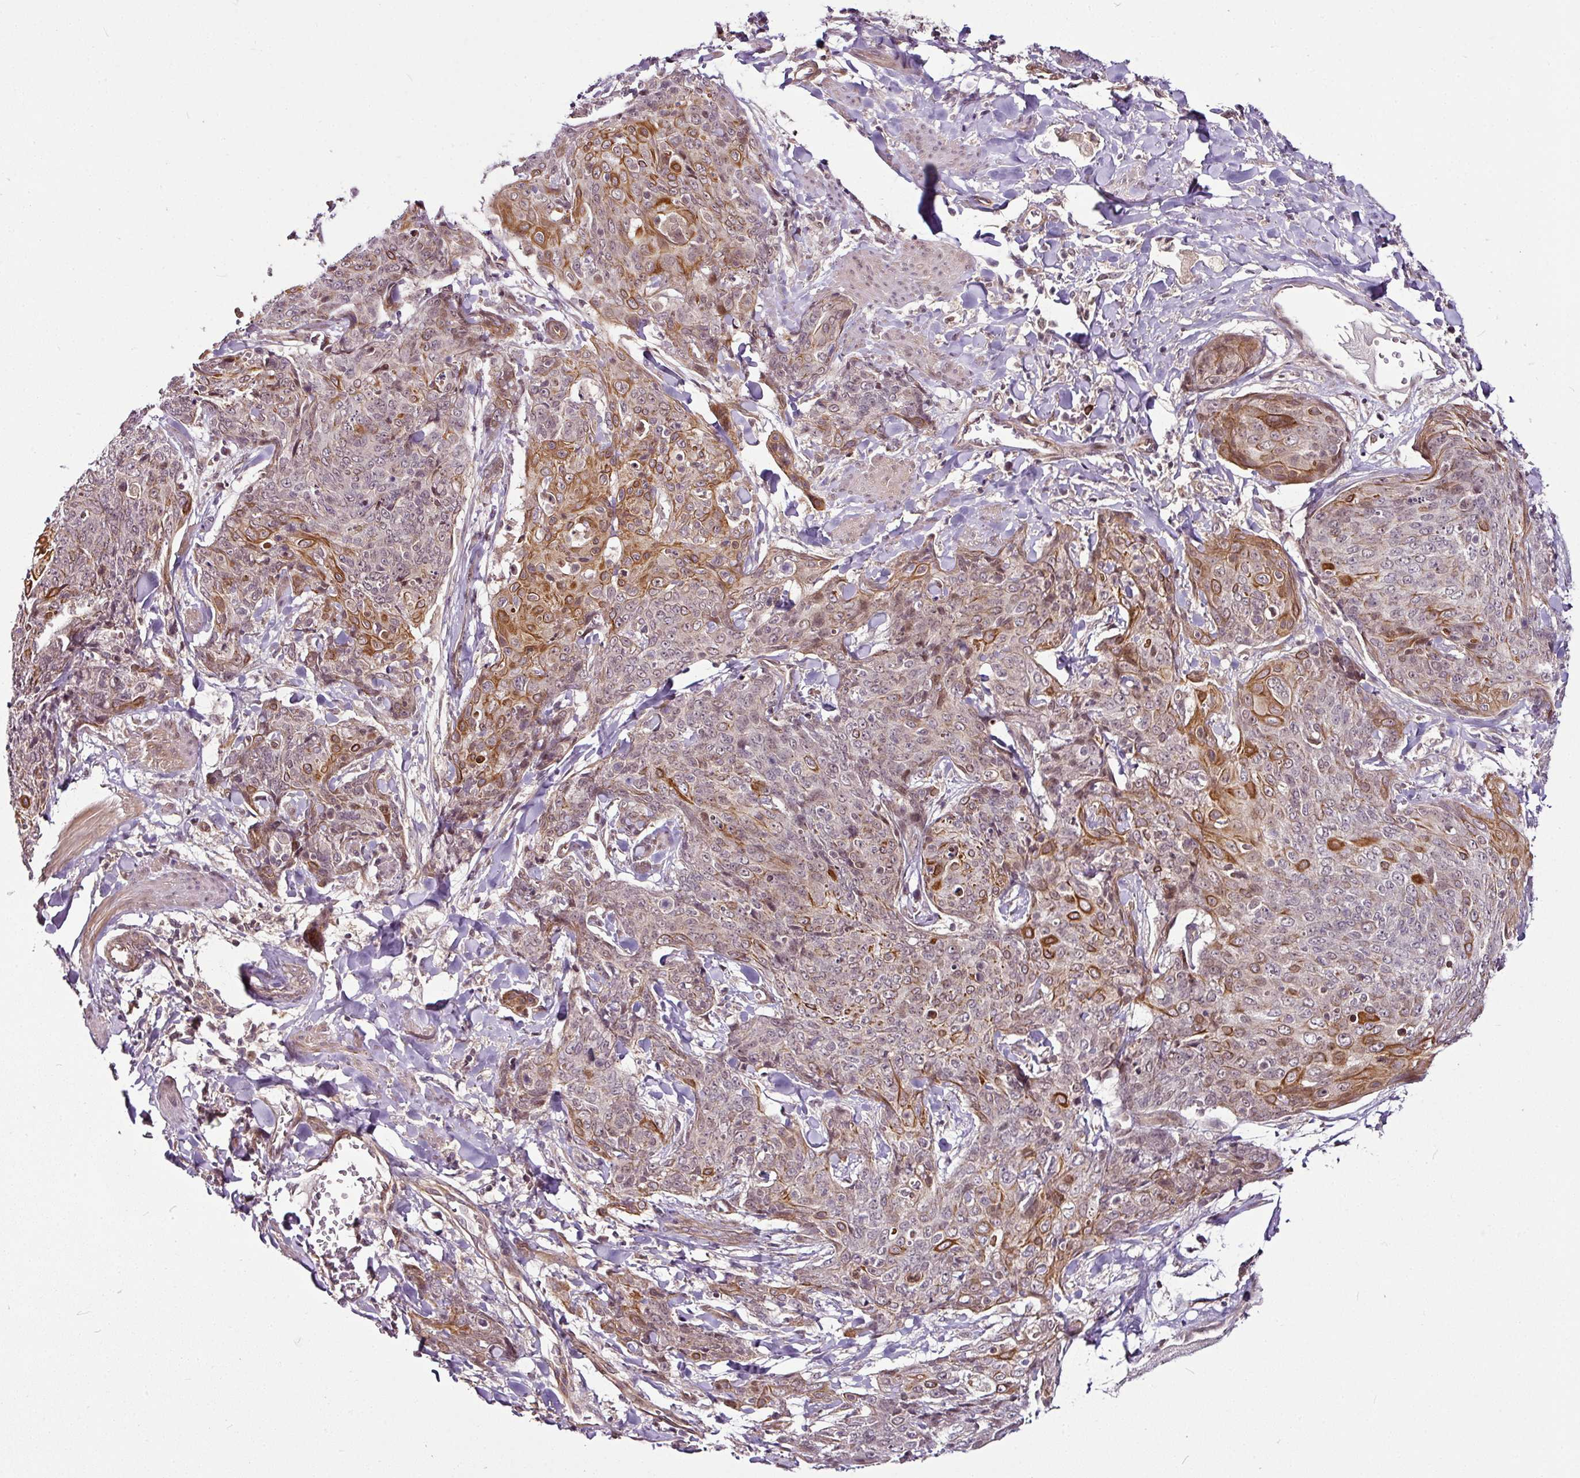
{"staining": {"intensity": "moderate", "quantity": ">75%", "location": "cytoplasmic/membranous,nuclear"}, "tissue": "skin cancer", "cell_type": "Tumor cells", "image_type": "cancer", "snomed": [{"axis": "morphology", "description": "Squamous cell carcinoma, NOS"}, {"axis": "topography", "description": "Skin"}, {"axis": "topography", "description": "Vulva"}], "caption": "Immunohistochemistry of skin squamous cell carcinoma shows medium levels of moderate cytoplasmic/membranous and nuclear expression in approximately >75% of tumor cells.", "gene": "DCAF13", "patient": {"sex": "female", "age": 85}}